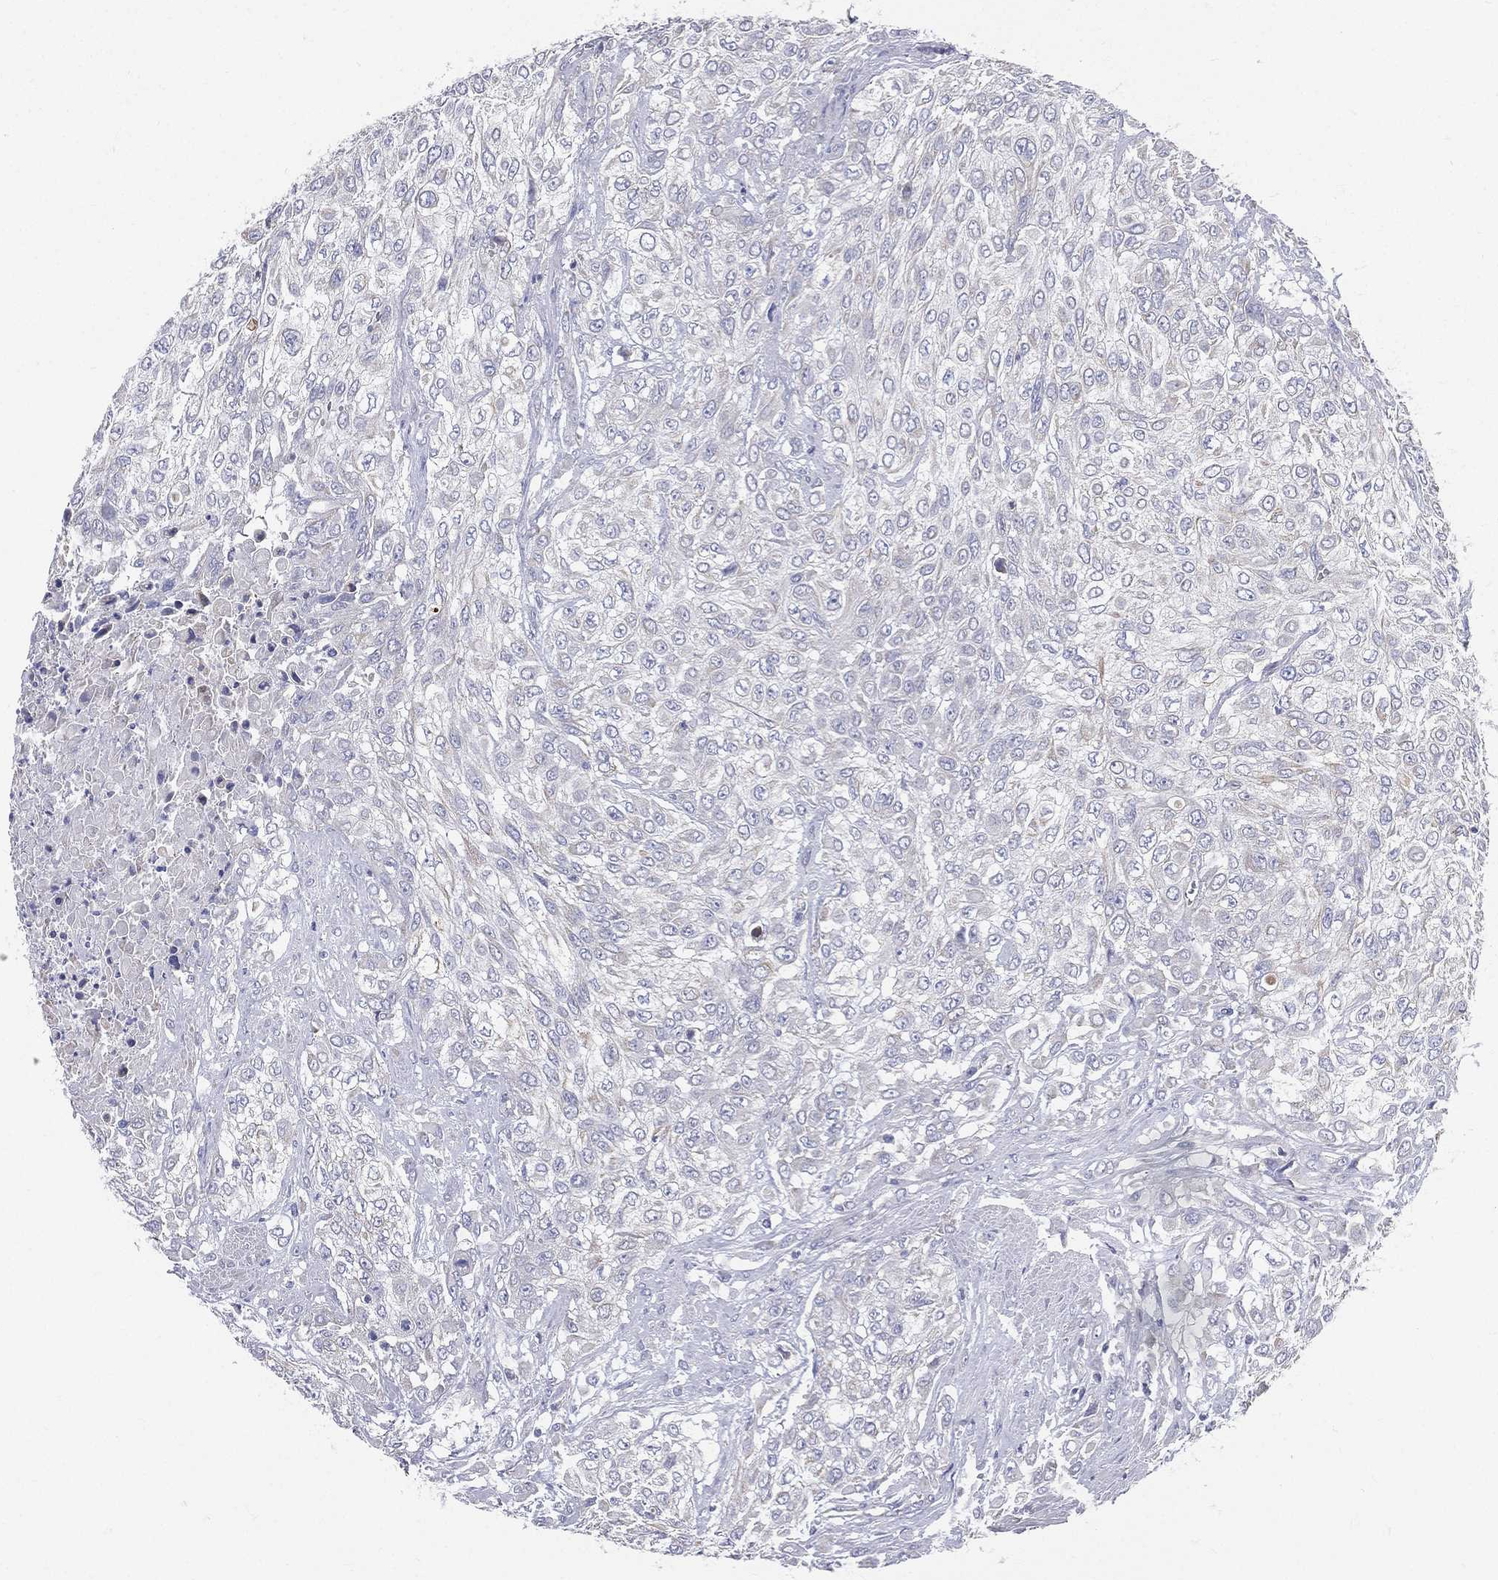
{"staining": {"intensity": "negative", "quantity": "none", "location": "none"}, "tissue": "urothelial cancer", "cell_type": "Tumor cells", "image_type": "cancer", "snomed": [{"axis": "morphology", "description": "Urothelial carcinoma, High grade"}, {"axis": "topography", "description": "Urinary bladder"}], "caption": "Immunohistochemistry (IHC) of human urothelial cancer displays no expression in tumor cells. (DAB immunohistochemistry, high magnification).", "gene": "PWWP3A", "patient": {"sex": "male", "age": 57}}